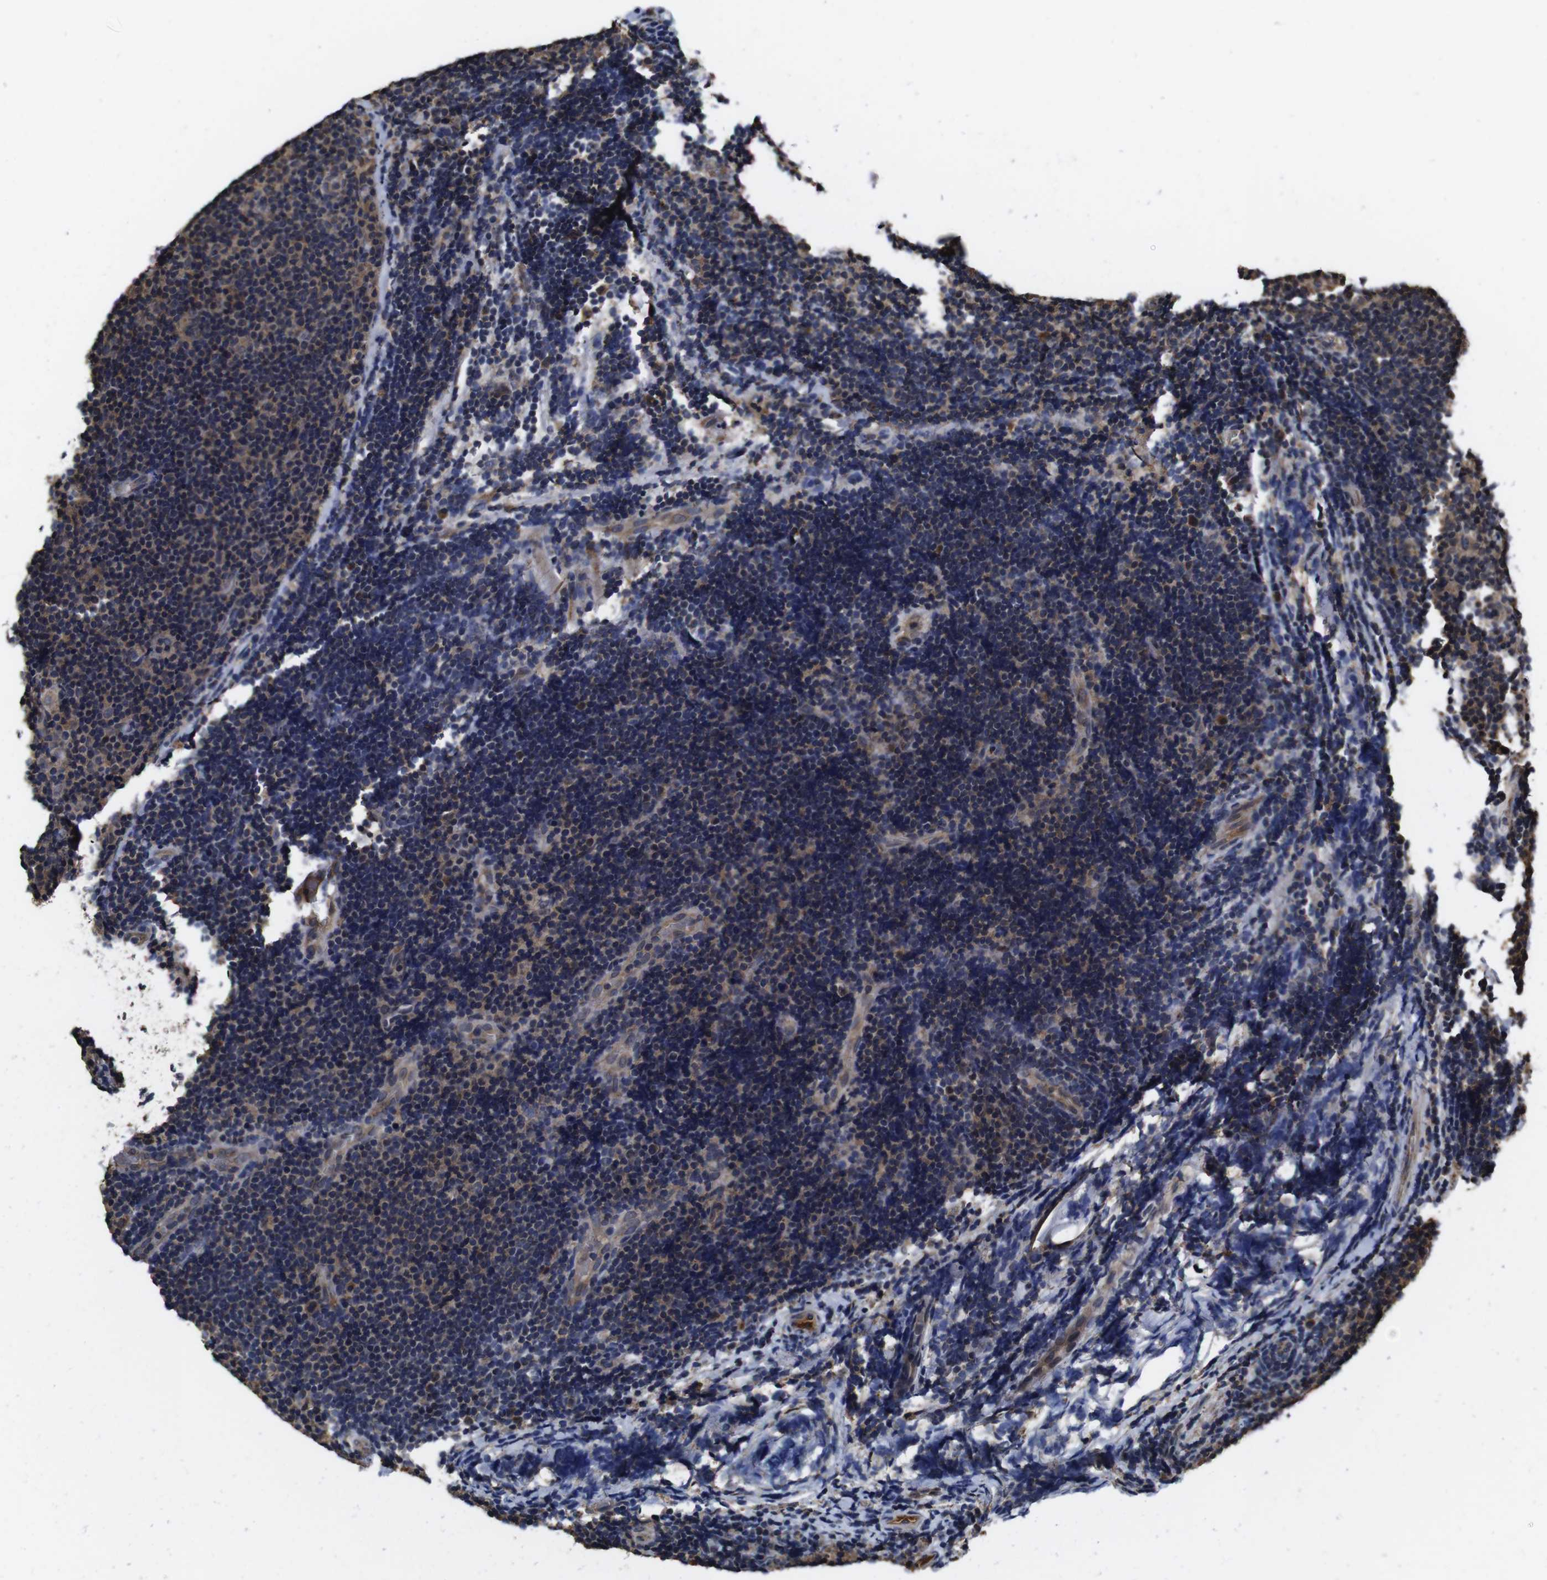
{"staining": {"intensity": "weak", "quantity": "25%-75%", "location": "cytoplasmic/membranous"}, "tissue": "lymphoma", "cell_type": "Tumor cells", "image_type": "cancer", "snomed": [{"axis": "morphology", "description": "Malignant lymphoma, non-Hodgkin's type, Low grade"}, {"axis": "topography", "description": "Lymph node"}], "caption": "Lymphoma was stained to show a protein in brown. There is low levels of weak cytoplasmic/membranous staining in approximately 25%-75% of tumor cells.", "gene": "CXCL11", "patient": {"sex": "male", "age": 83}}